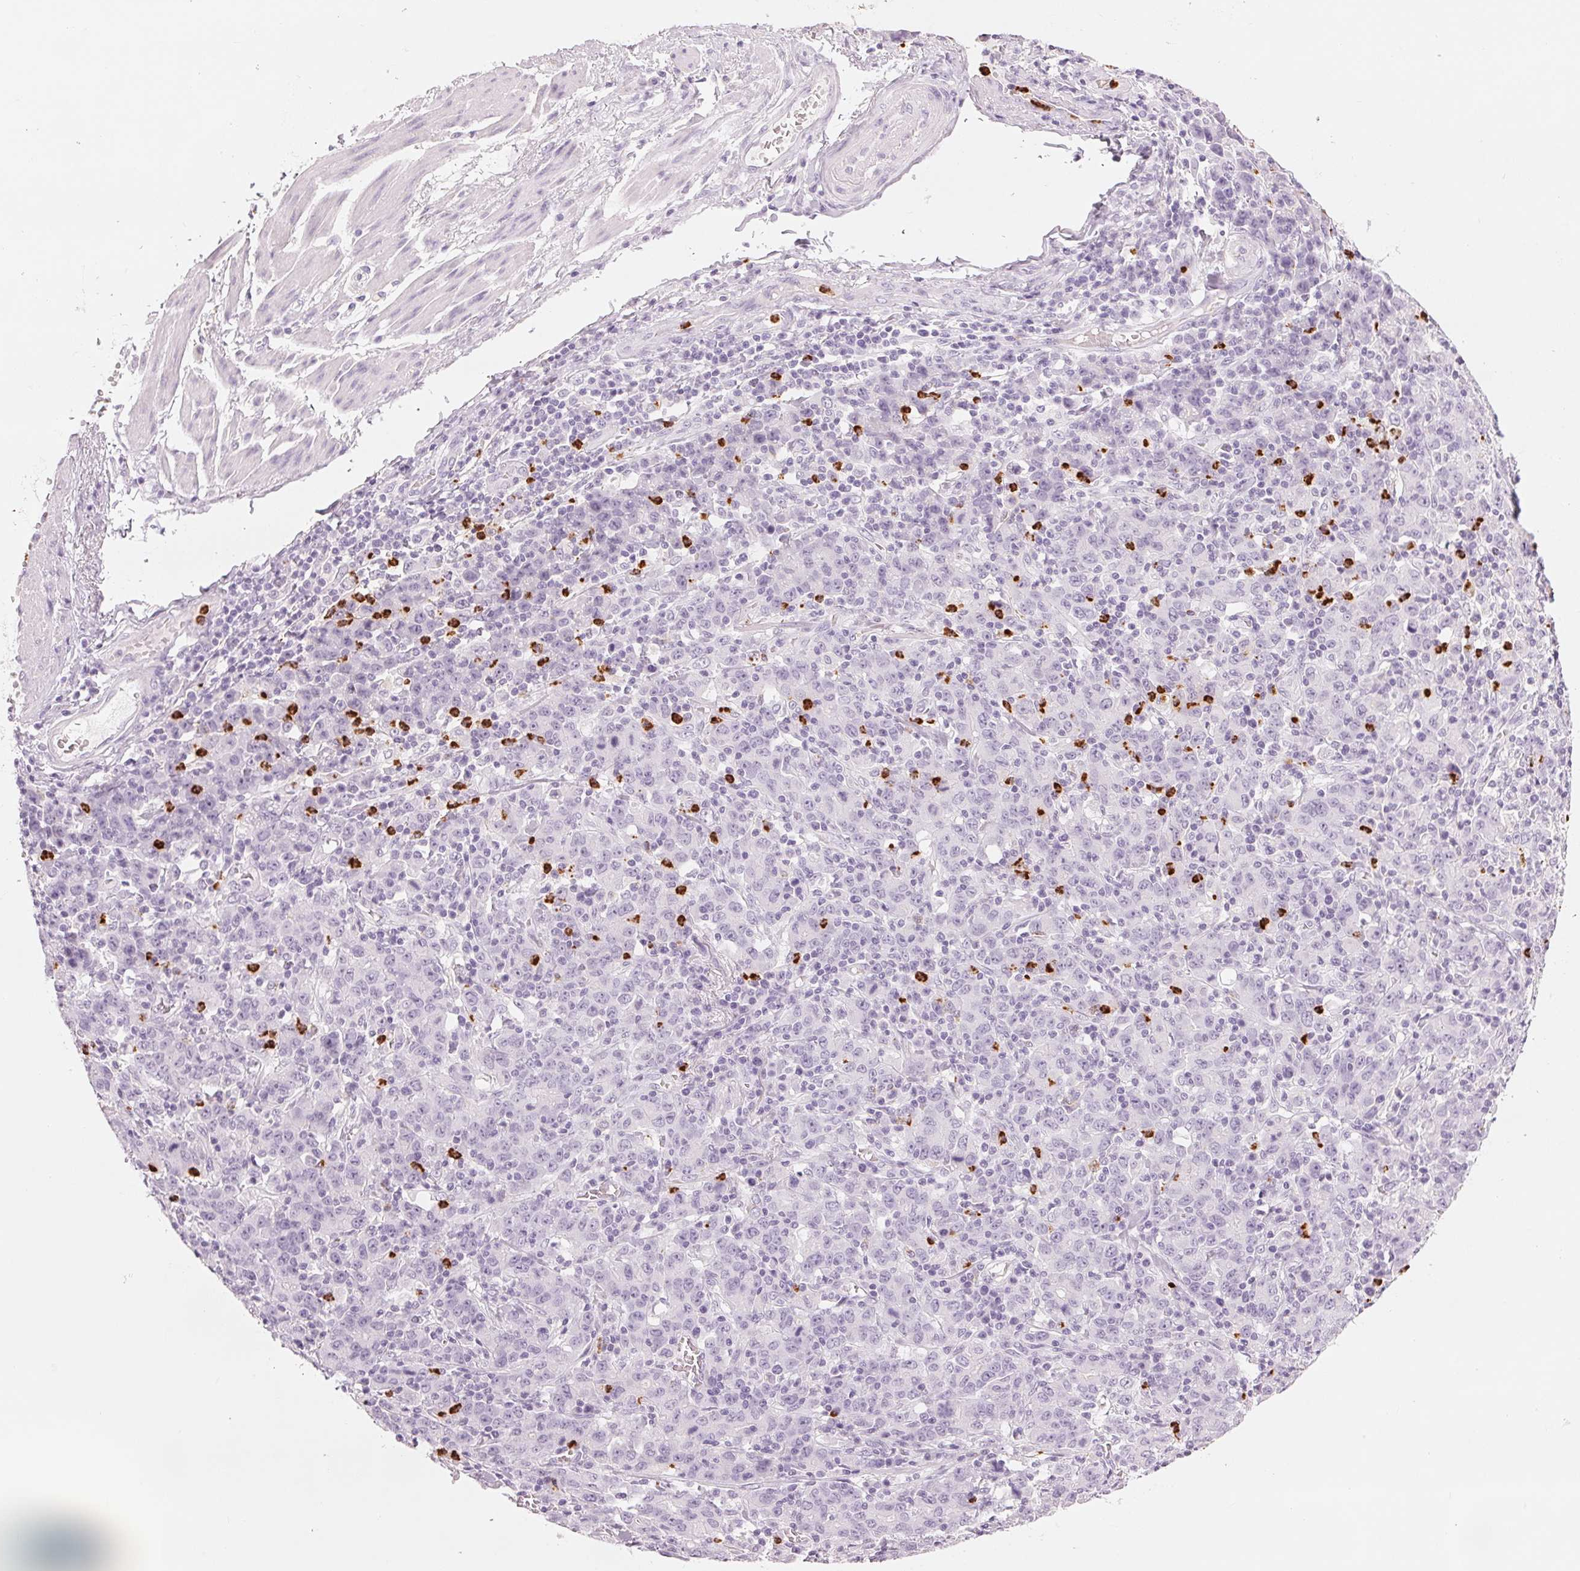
{"staining": {"intensity": "negative", "quantity": "none", "location": "none"}, "tissue": "stomach cancer", "cell_type": "Tumor cells", "image_type": "cancer", "snomed": [{"axis": "morphology", "description": "Adenocarcinoma, NOS"}, {"axis": "topography", "description": "Stomach, upper"}], "caption": "A photomicrograph of human stomach adenocarcinoma is negative for staining in tumor cells.", "gene": "KLK7", "patient": {"sex": "male", "age": 69}}